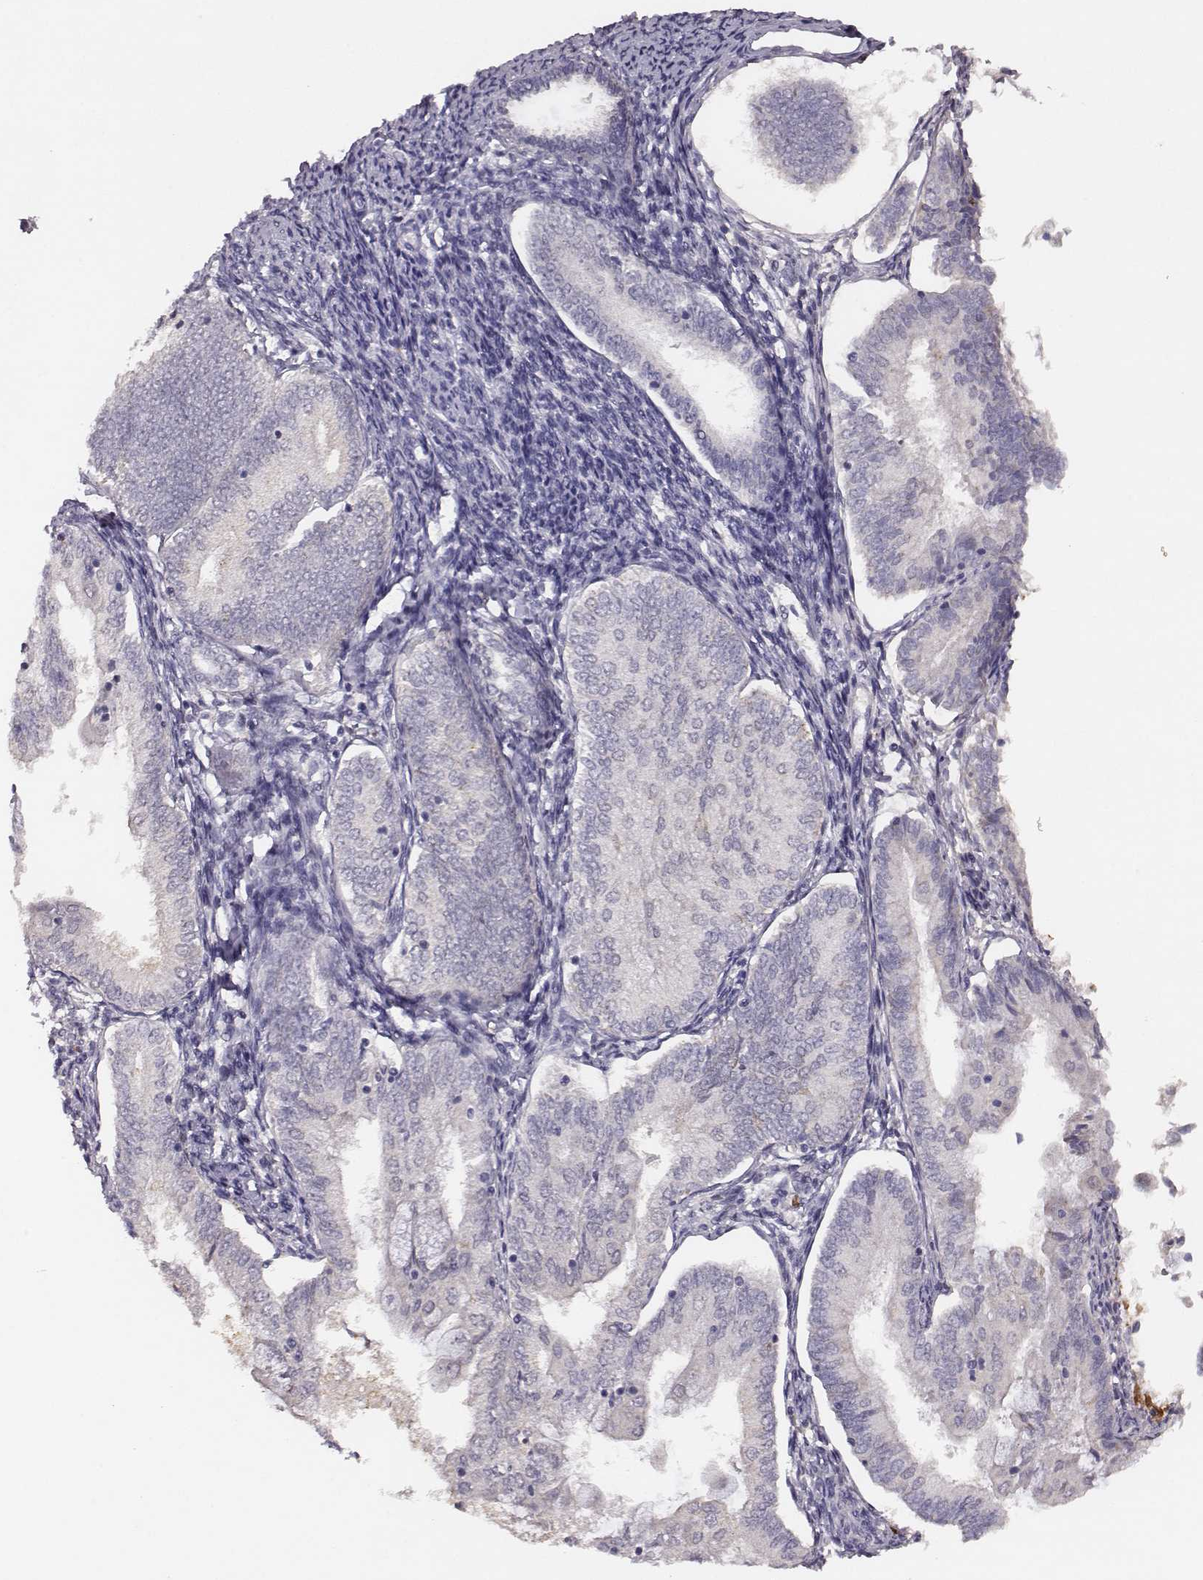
{"staining": {"intensity": "negative", "quantity": "none", "location": "none"}, "tissue": "endometrial cancer", "cell_type": "Tumor cells", "image_type": "cancer", "snomed": [{"axis": "morphology", "description": "Adenocarcinoma, NOS"}, {"axis": "topography", "description": "Endometrium"}], "caption": "Immunohistochemical staining of human endometrial cancer displays no significant positivity in tumor cells. (Brightfield microscopy of DAB immunohistochemistry (IHC) at high magnification).", "gene": "SLC22A6", "patient": {"sex": "female", "age": 55}}